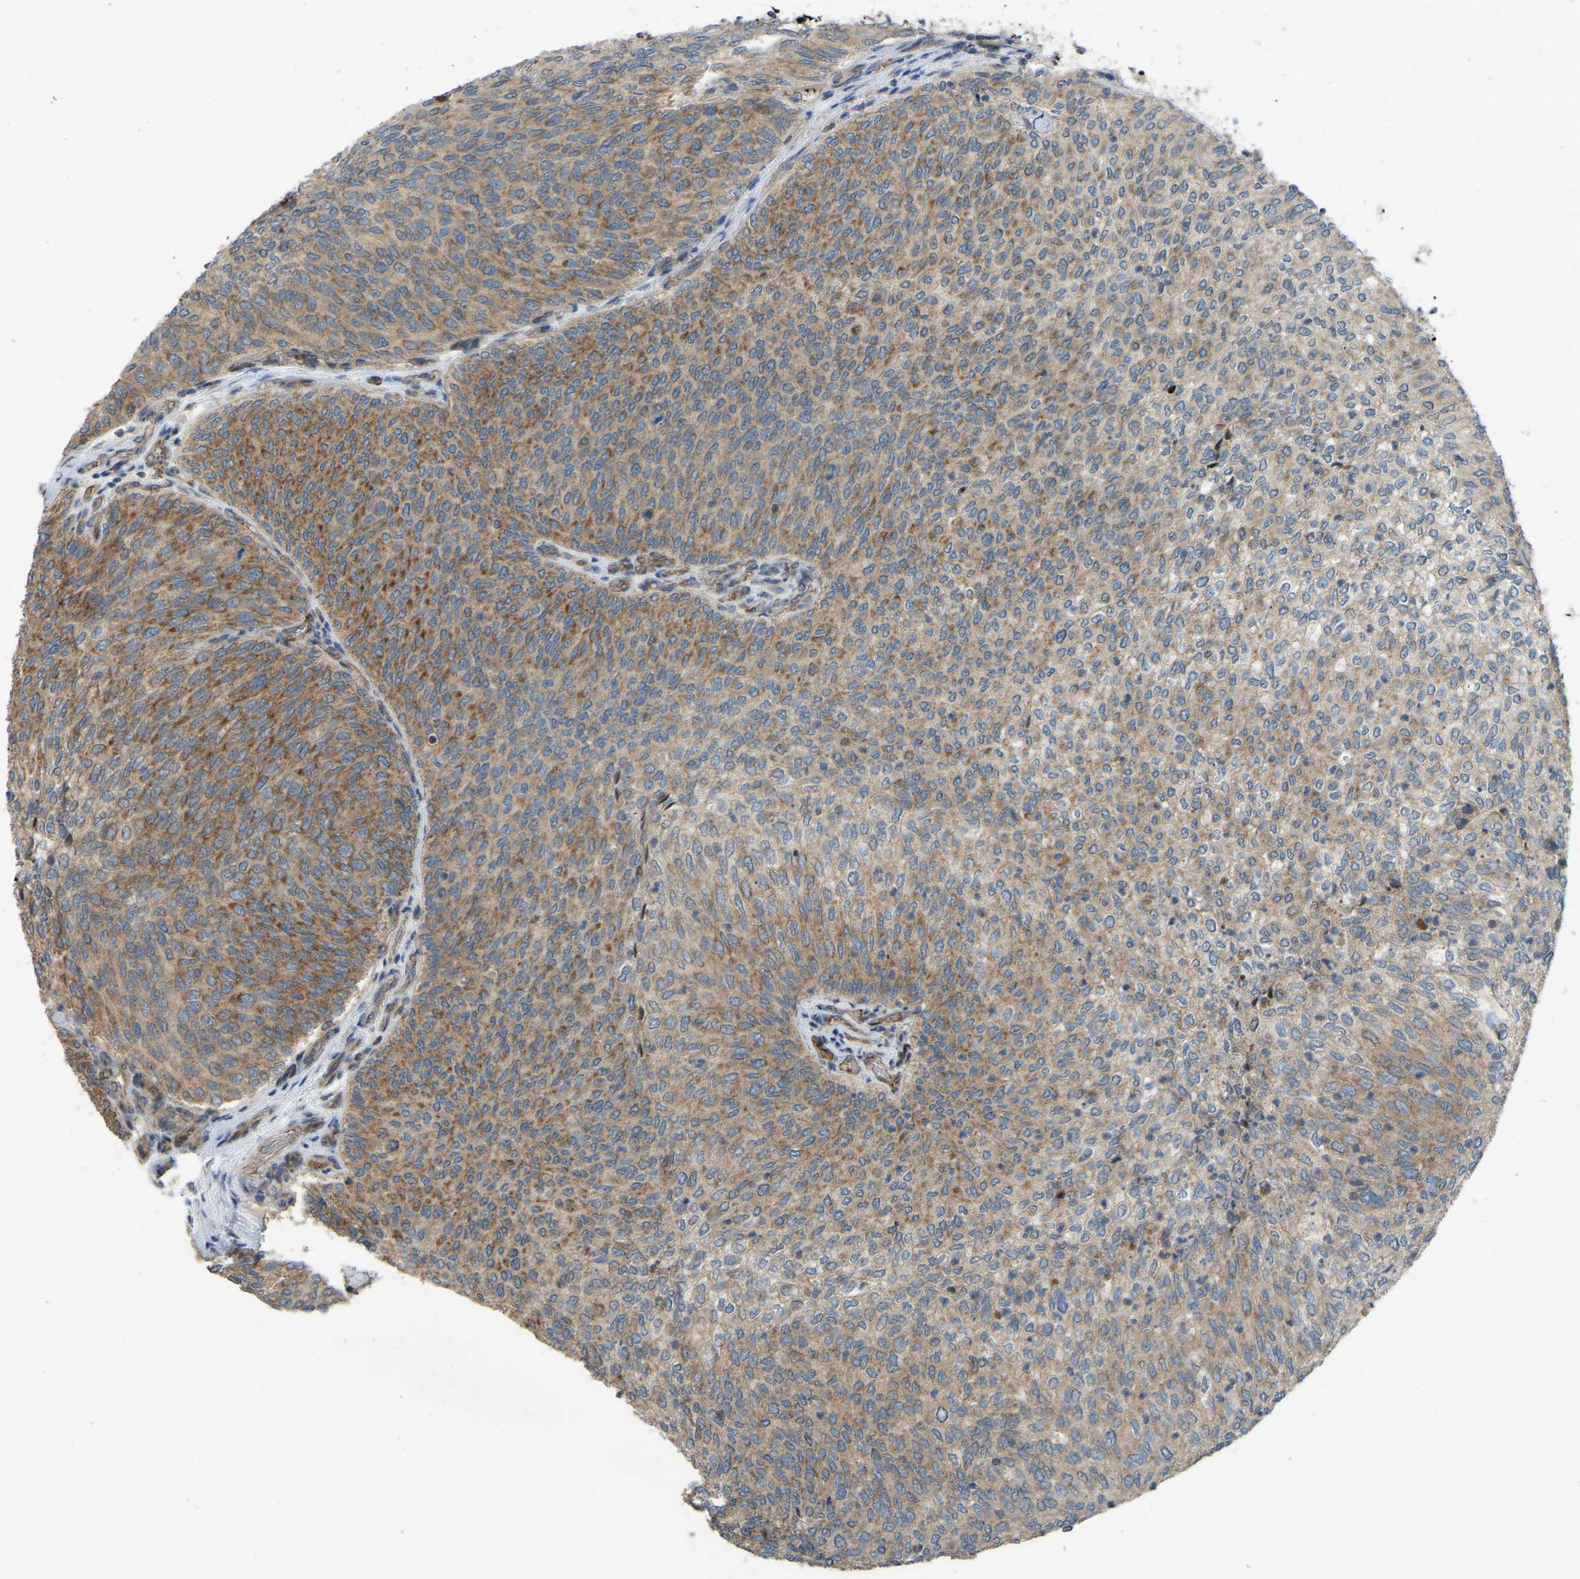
{"staining": {"intensity": "moderate", "quantity": ">75%", "location": "cytoplasmic/membranous"}, "tissue": "urothelial cancer", "cell_type": "Tumor cells", "image_type": "cancer", "snomed": [{"axis": "morphology", "description": "Urothelial carcinoma, Low grade"}, {"axis": "topography", "description": "Urinary bladder"}], "caption": "High-power microscopy captured an immunohistochemistry image of low-grade urothelial carcinoma, revealing moderate cytoplasmic/membranous positivity in about >75% of tumor cells.", "gene": "C21orf91", "patient": {"sex": "female", "age": 79}}